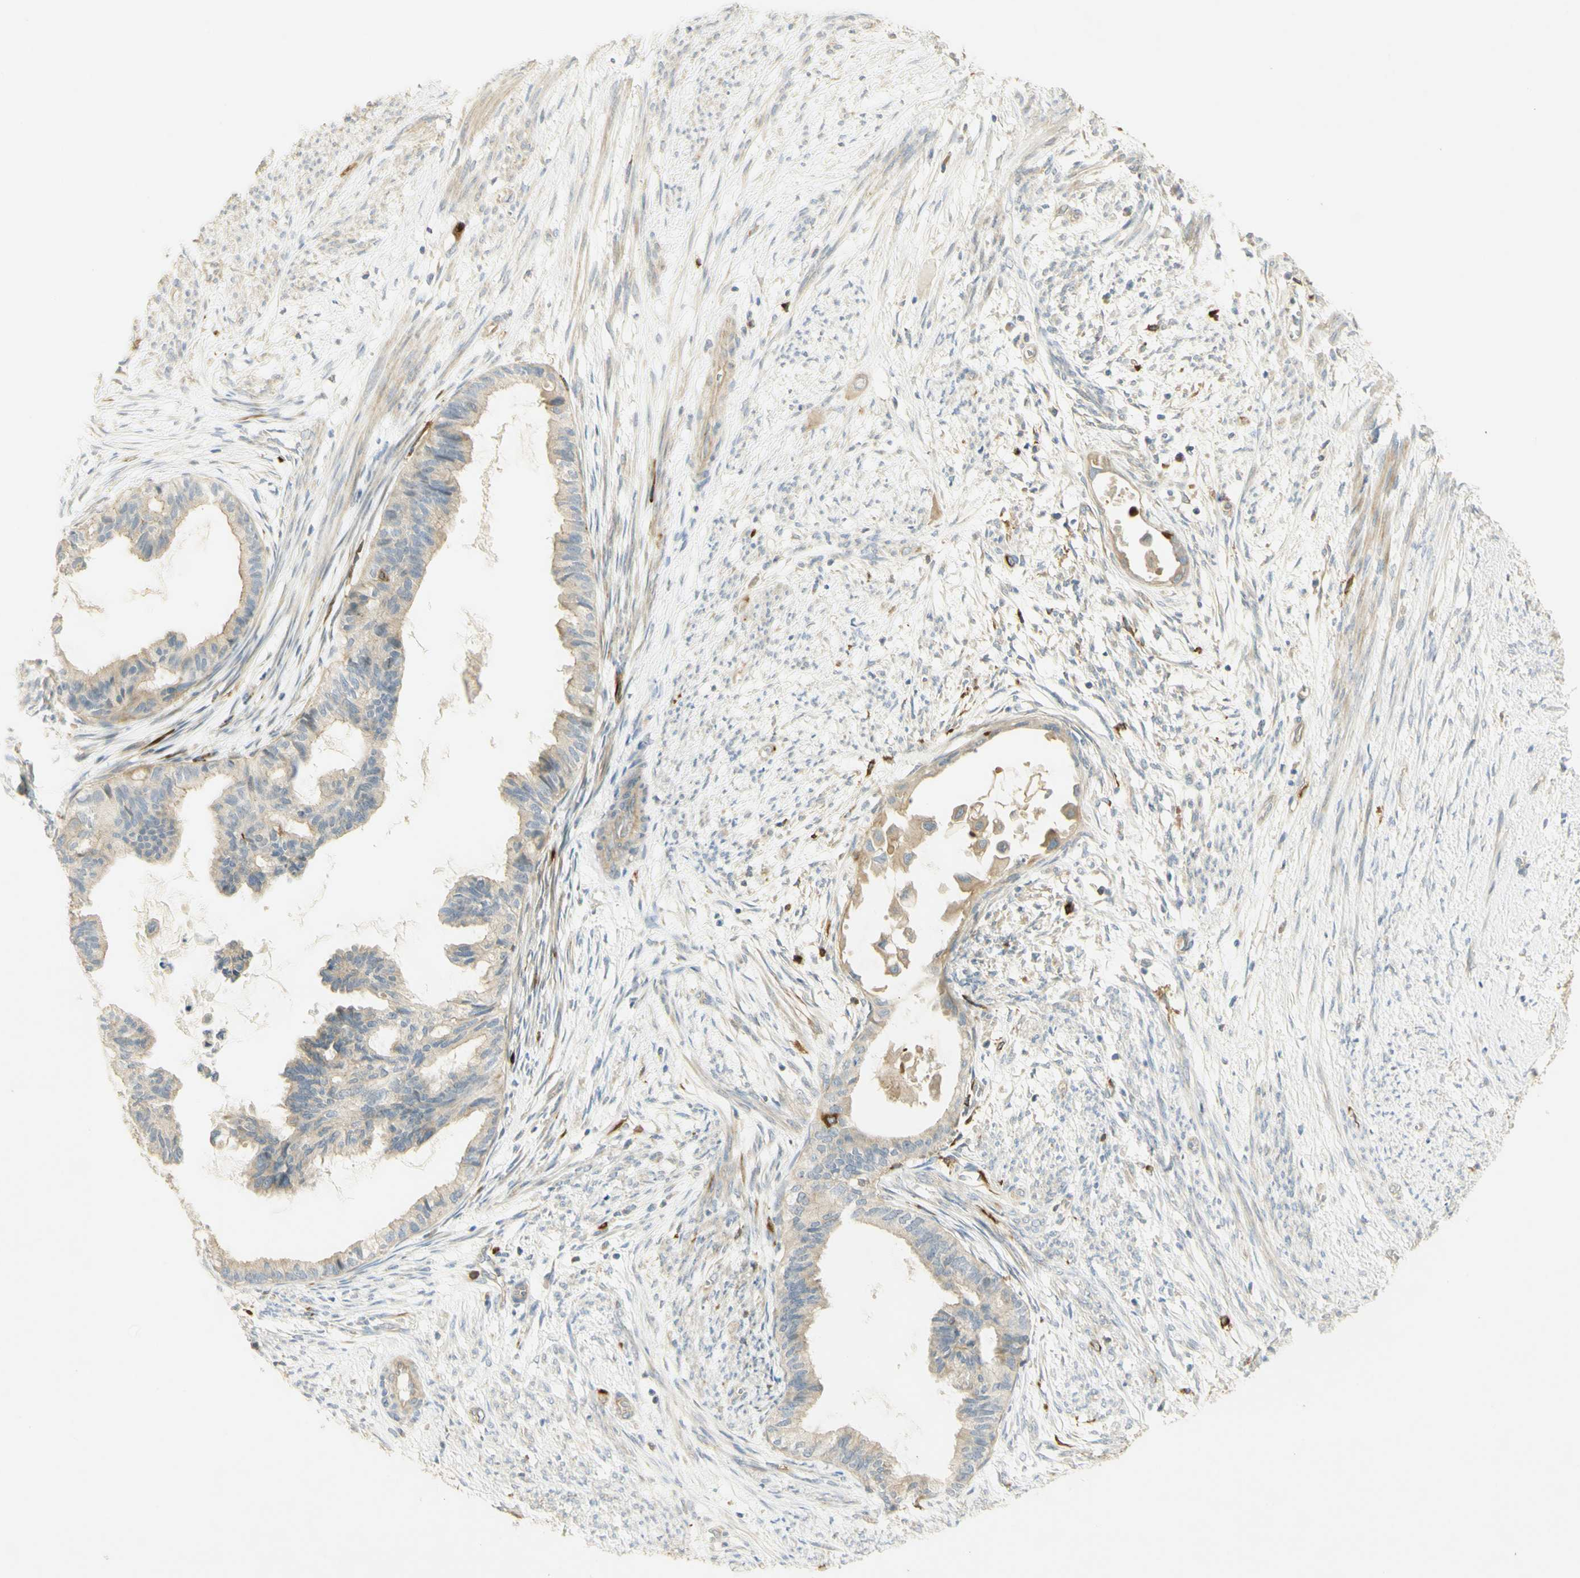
{"staining": {"intensity": "weak", "quantity": ">75%", "location": "cytoplasmic/membranous"}, "tissue": "cervical cancer", "cell_type": "Tumor cells", "image_type": "cancer", "snomed": [{"axis": "morphology", "description": "Normal tissue, NOS"}, {"axis": "morphology", "description": "Adenocarcinoma, NOS"}, {"axis": "topography", "description": "Cervix"}, {"axis": "topography", "description": "Endometrium"}], "caption": "This photomicrograph shows IHC staining of cervical cancer (adenocarcinoma), with low weak cytoplasmic/membranous expression in about >75% of tumor cells.", "gene": "KIF11", "patient": {"sex": "female", "age": 86}}